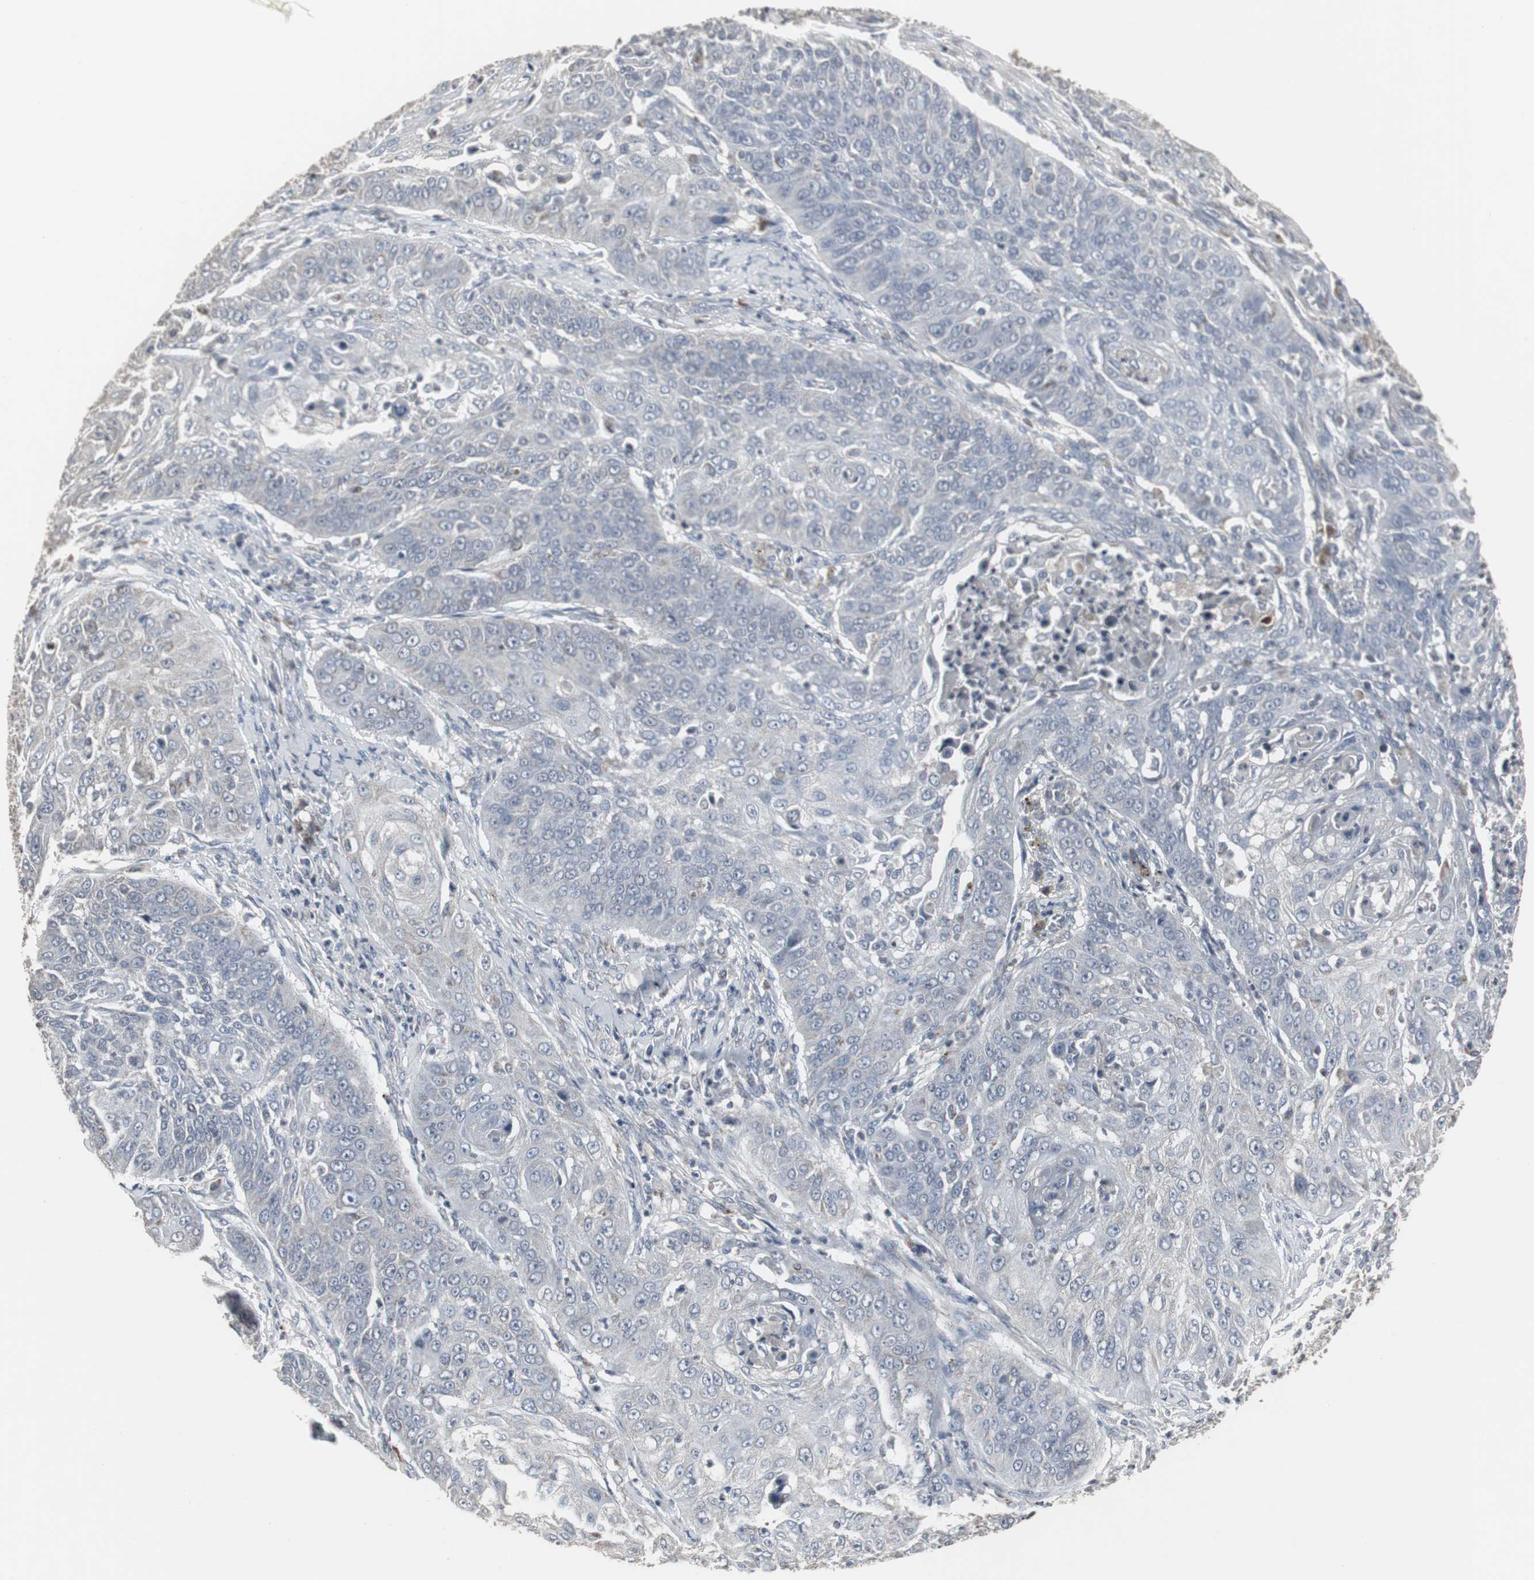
{"staining": {"intensity": "negative", "quantity": "none", "location": "none"}, "tissue": "cervical cancer", "cell_type": "Tumor cells", "image_type": "cancer", "snomed": [{"axis": "morphology", "description": "Squamous cell carcinoma, NOS"}, {"axis": "topography", "description": "Cervix"}], "caption": "DAB (3,3'-diaminobenzidine) immunohistochemical staining of cervical cancer (squamous cell carcinoma) displays no significant expression in tumor cells. (Brightfield microscopy of DAB immunohistochemistry at high magnification).", "gene": "ACAA1", "patient": {"sex": "female", "age": 64}}